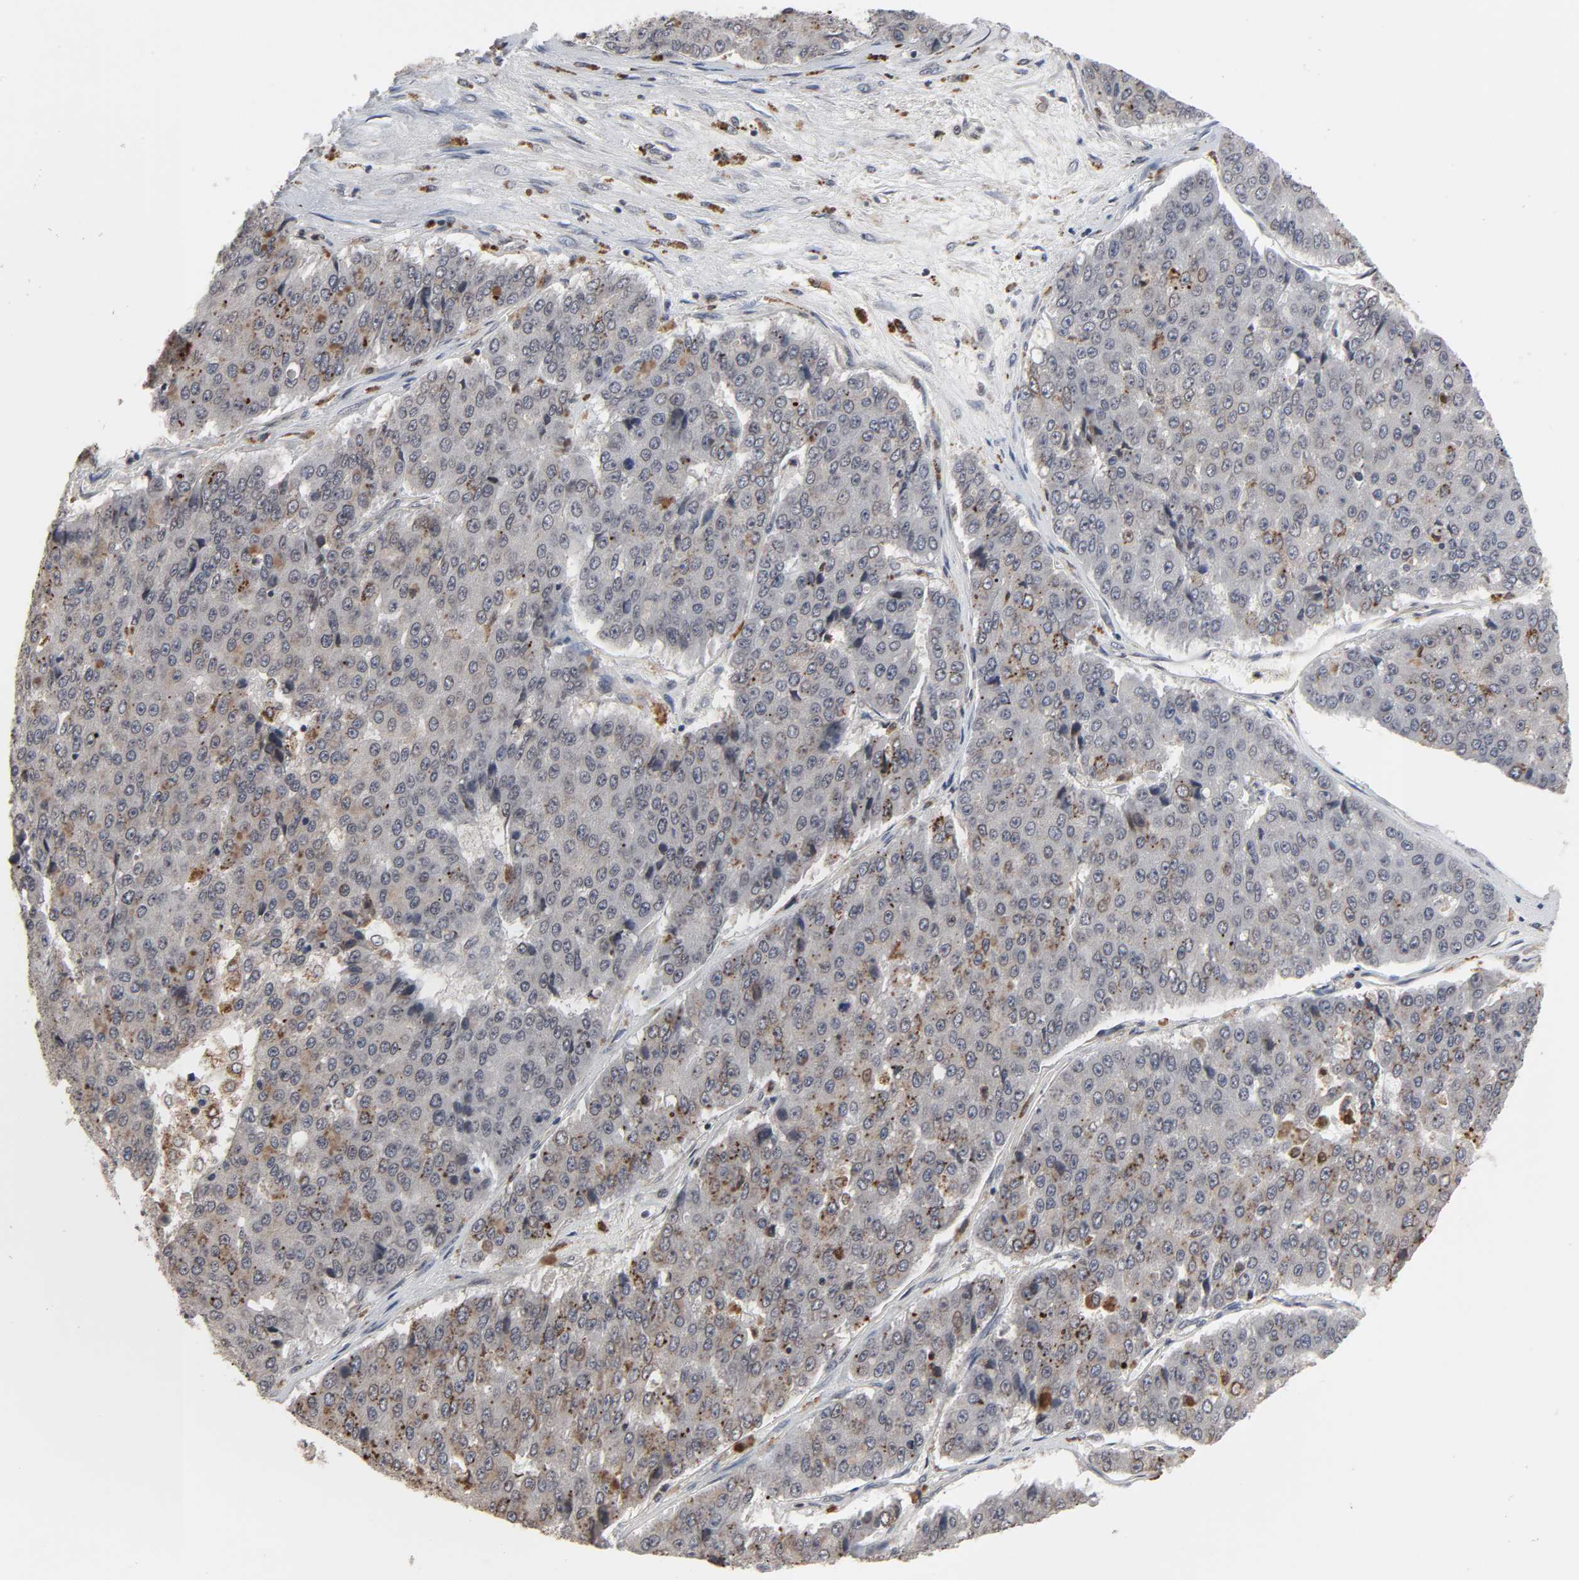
{"staining": {"intensity": "weak", "quantity": "25%-75%", "location": "cytoplasmic/membranous"}, "tissue": "pancreatic cancer", "cell_type": "Tumor cells", "image_type": "cancer", "snomed": [{"axis": "morphology", "description": "Adenocarcinoma, NOS"}, {"axis": "topography", "description": "Pancreas"}], "caption": "The histopathology image reveals immunohistochemical staining of pancreatic adenocarcinoma. There is weak cytoplasmic/membranous staining is seen in about 25%-75% of tumor cells.", "gene": "CCDC175", "patient": {"sex": "male", "age": 50}}